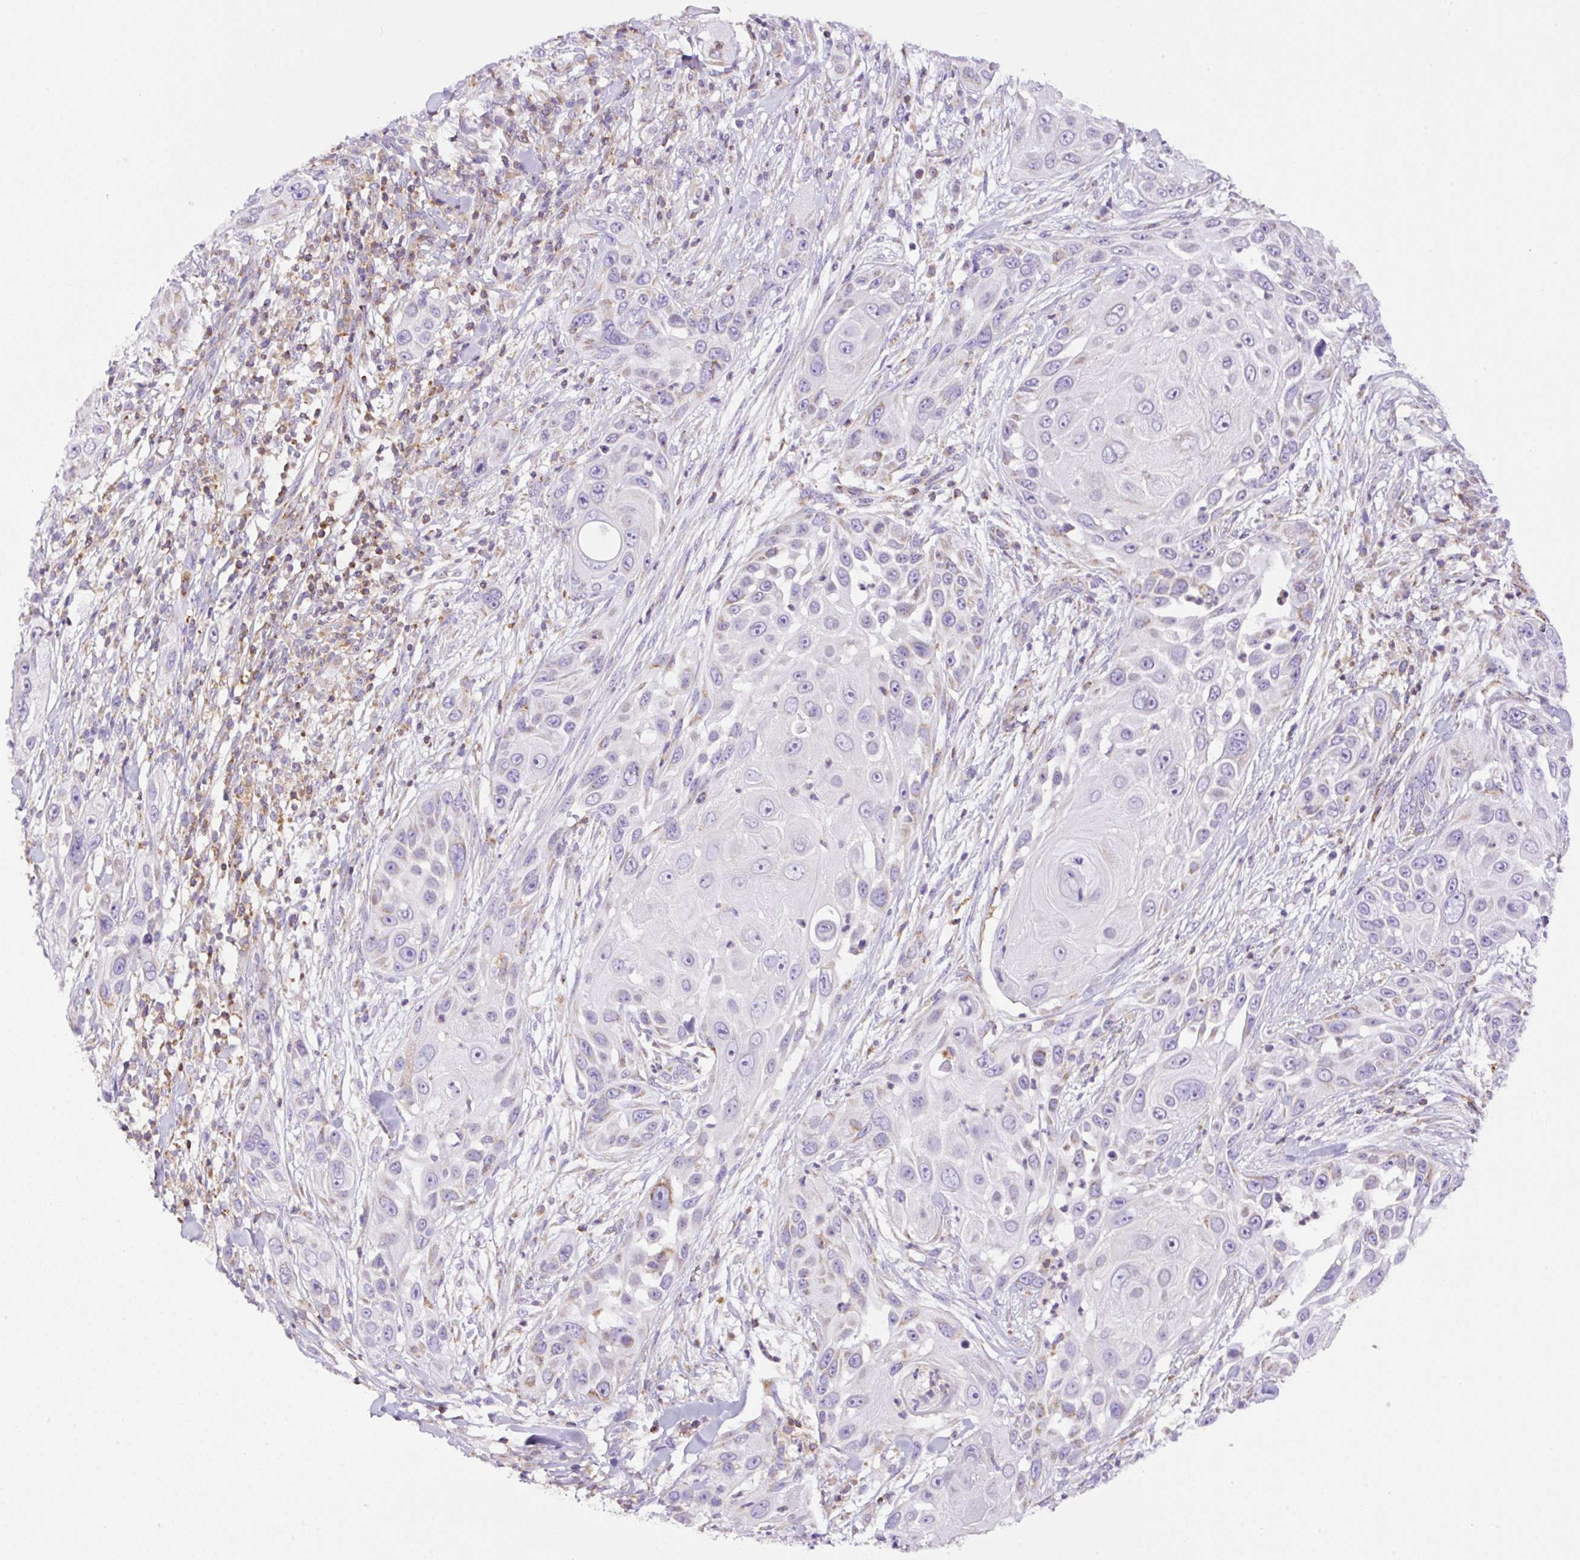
{"staining": {"intensity": "weak", "quantity": "<25%", "location": "cytoplasmic/membranous"}, "tissue": "skin cancer", "cell_type": "Tumor cells", "image_type": "cancer", "snomed": [{"axis": "morphology", "description": "Squamous cell carcinoma, NOS"}, {"axis": "topography", "description": "Skin"}], "caption": "The micrograph exhibits no significant staining in tumor cells of skin cancer (squamous cell carcinoma).", "gene": "NF1", "patient": {"sex": "female", "age": 44}}